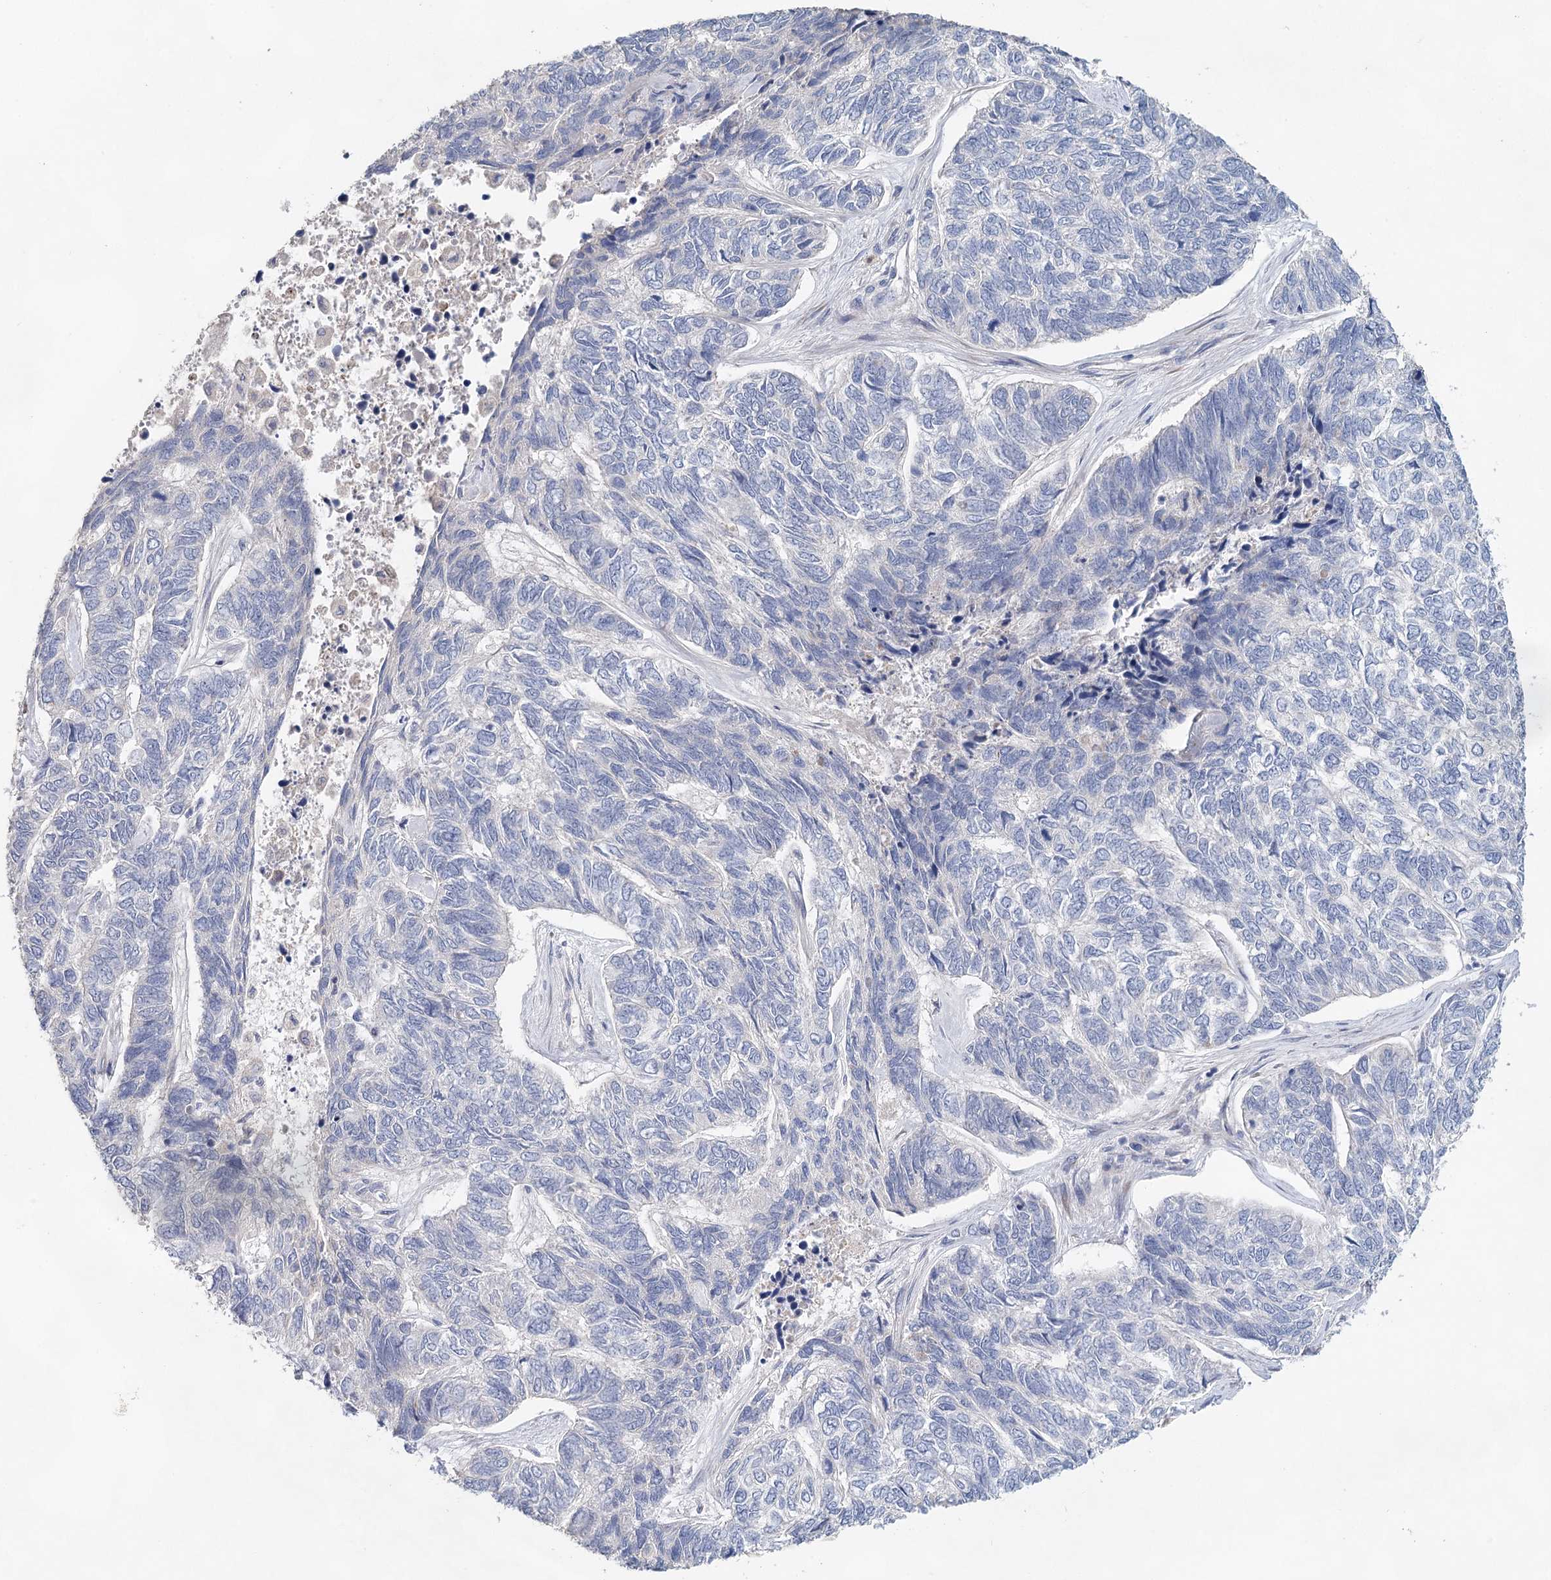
{"staining": {"intensity": "negative", "quantity": "none", "location": "none"}, "tissue": "skin cancer", "cell_type": "Tumor cells", "image_type": "cancer", "snomed": [{"axis": "morphology", "description": "Basal cell carcinoma"}, {"axis": "topography", "description": "Skin"}], "caption": "DAB (3,3'-diaminobenzidine) immunohistochemical staining of skin cancer demonstrates no significant expression in tumor cells.", "gene": "MYL6B", "patient": {"sex": "female", "age": 65}}